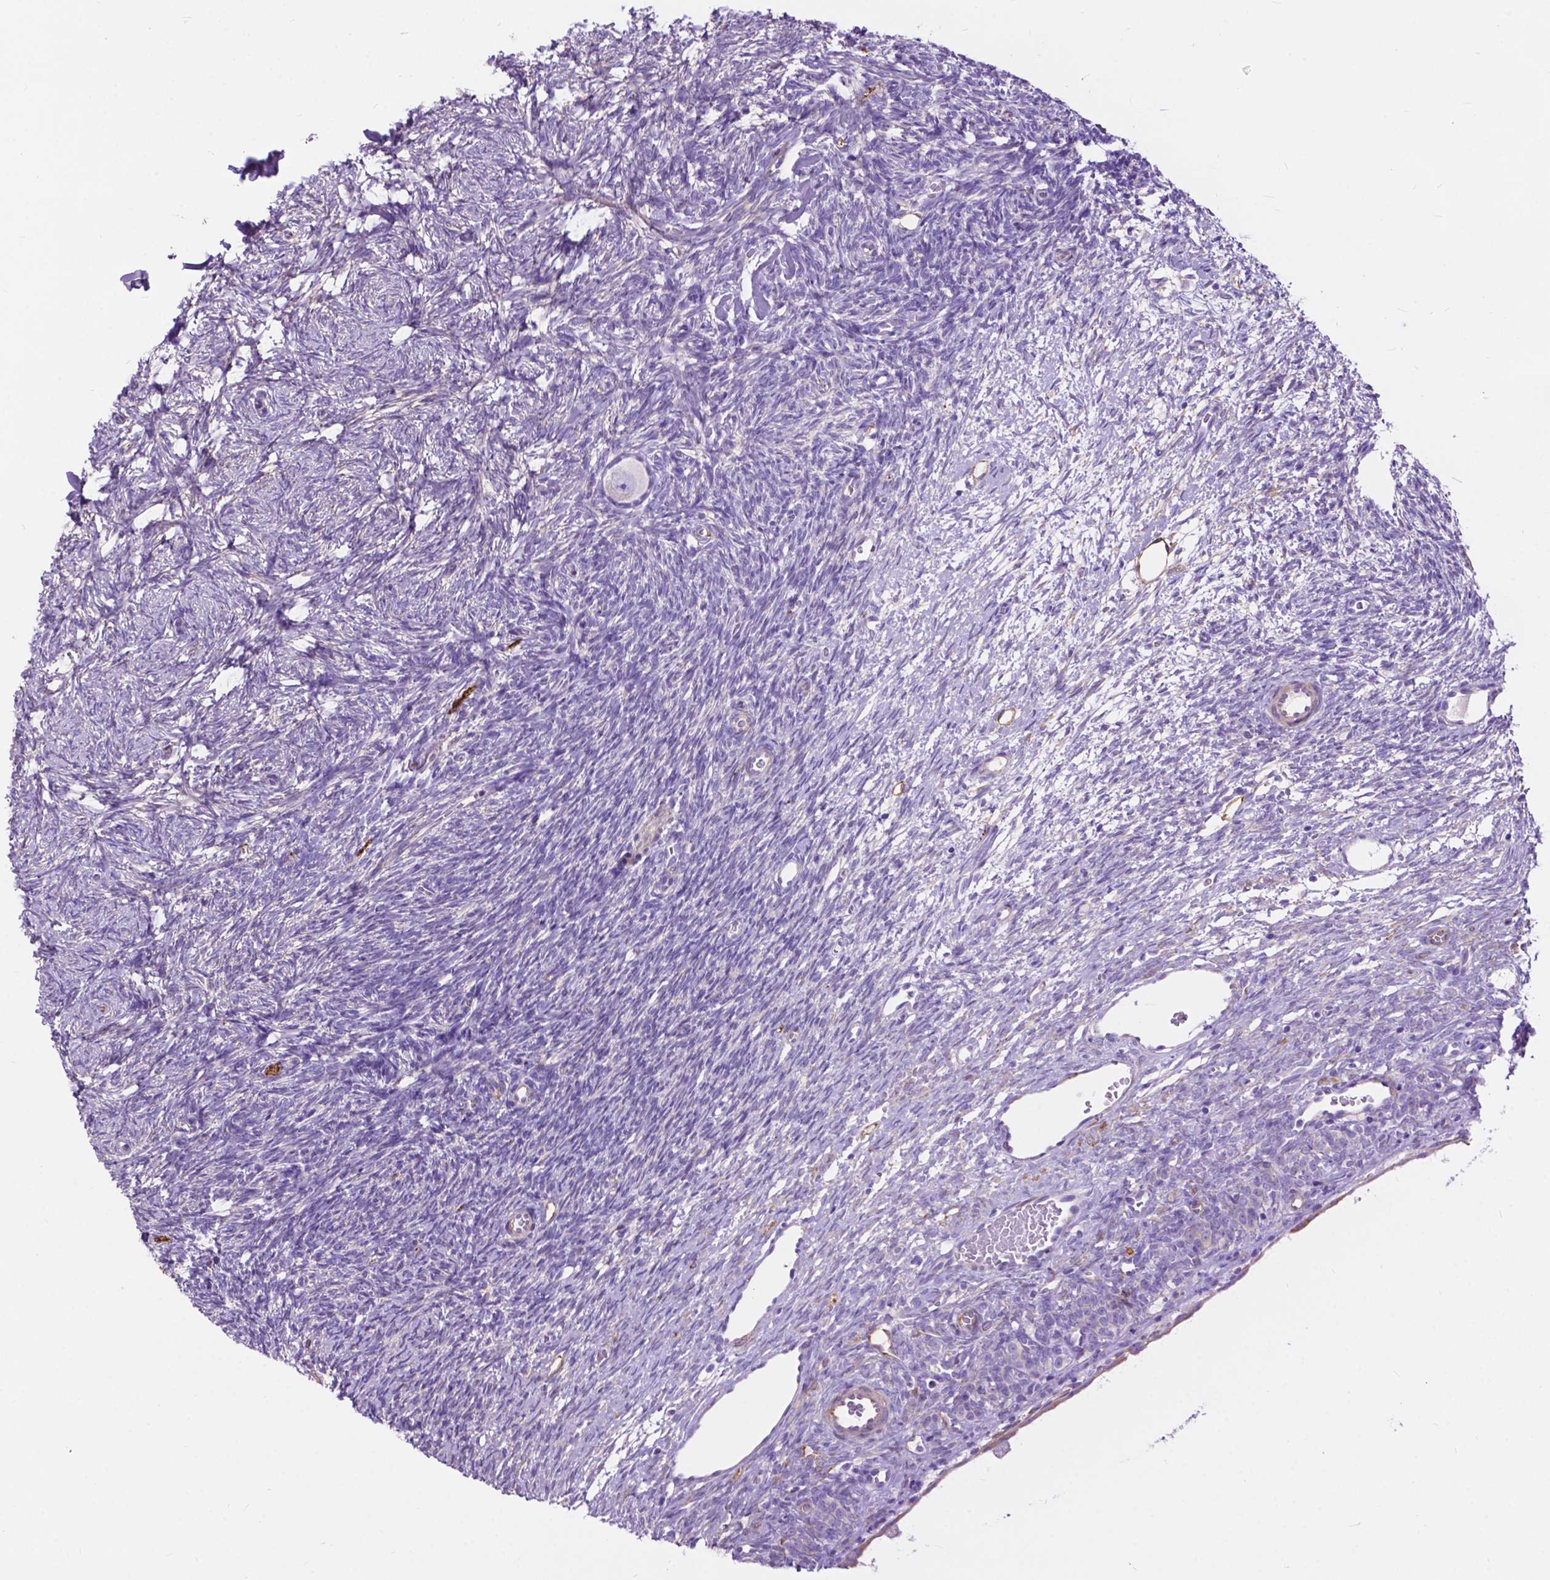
{"staining": {"intensity": "negative", "quantity": "none", "location": "none"}, "tissue": "ovary", "cell_type": "Follicle cells", "image_type": "normal", "snomed": [{"axis": "morphology", "description": "Normal tissue, NOS"}, {"axis": "topography", "description": "Ovary"}], "caption": "The photomicrograph exhibits no staining of follicle cells in normal ovary. Nuclei are stained in blue.", "gene": "PCDHA12", "patient": {"sex": "female", "age": 34}}